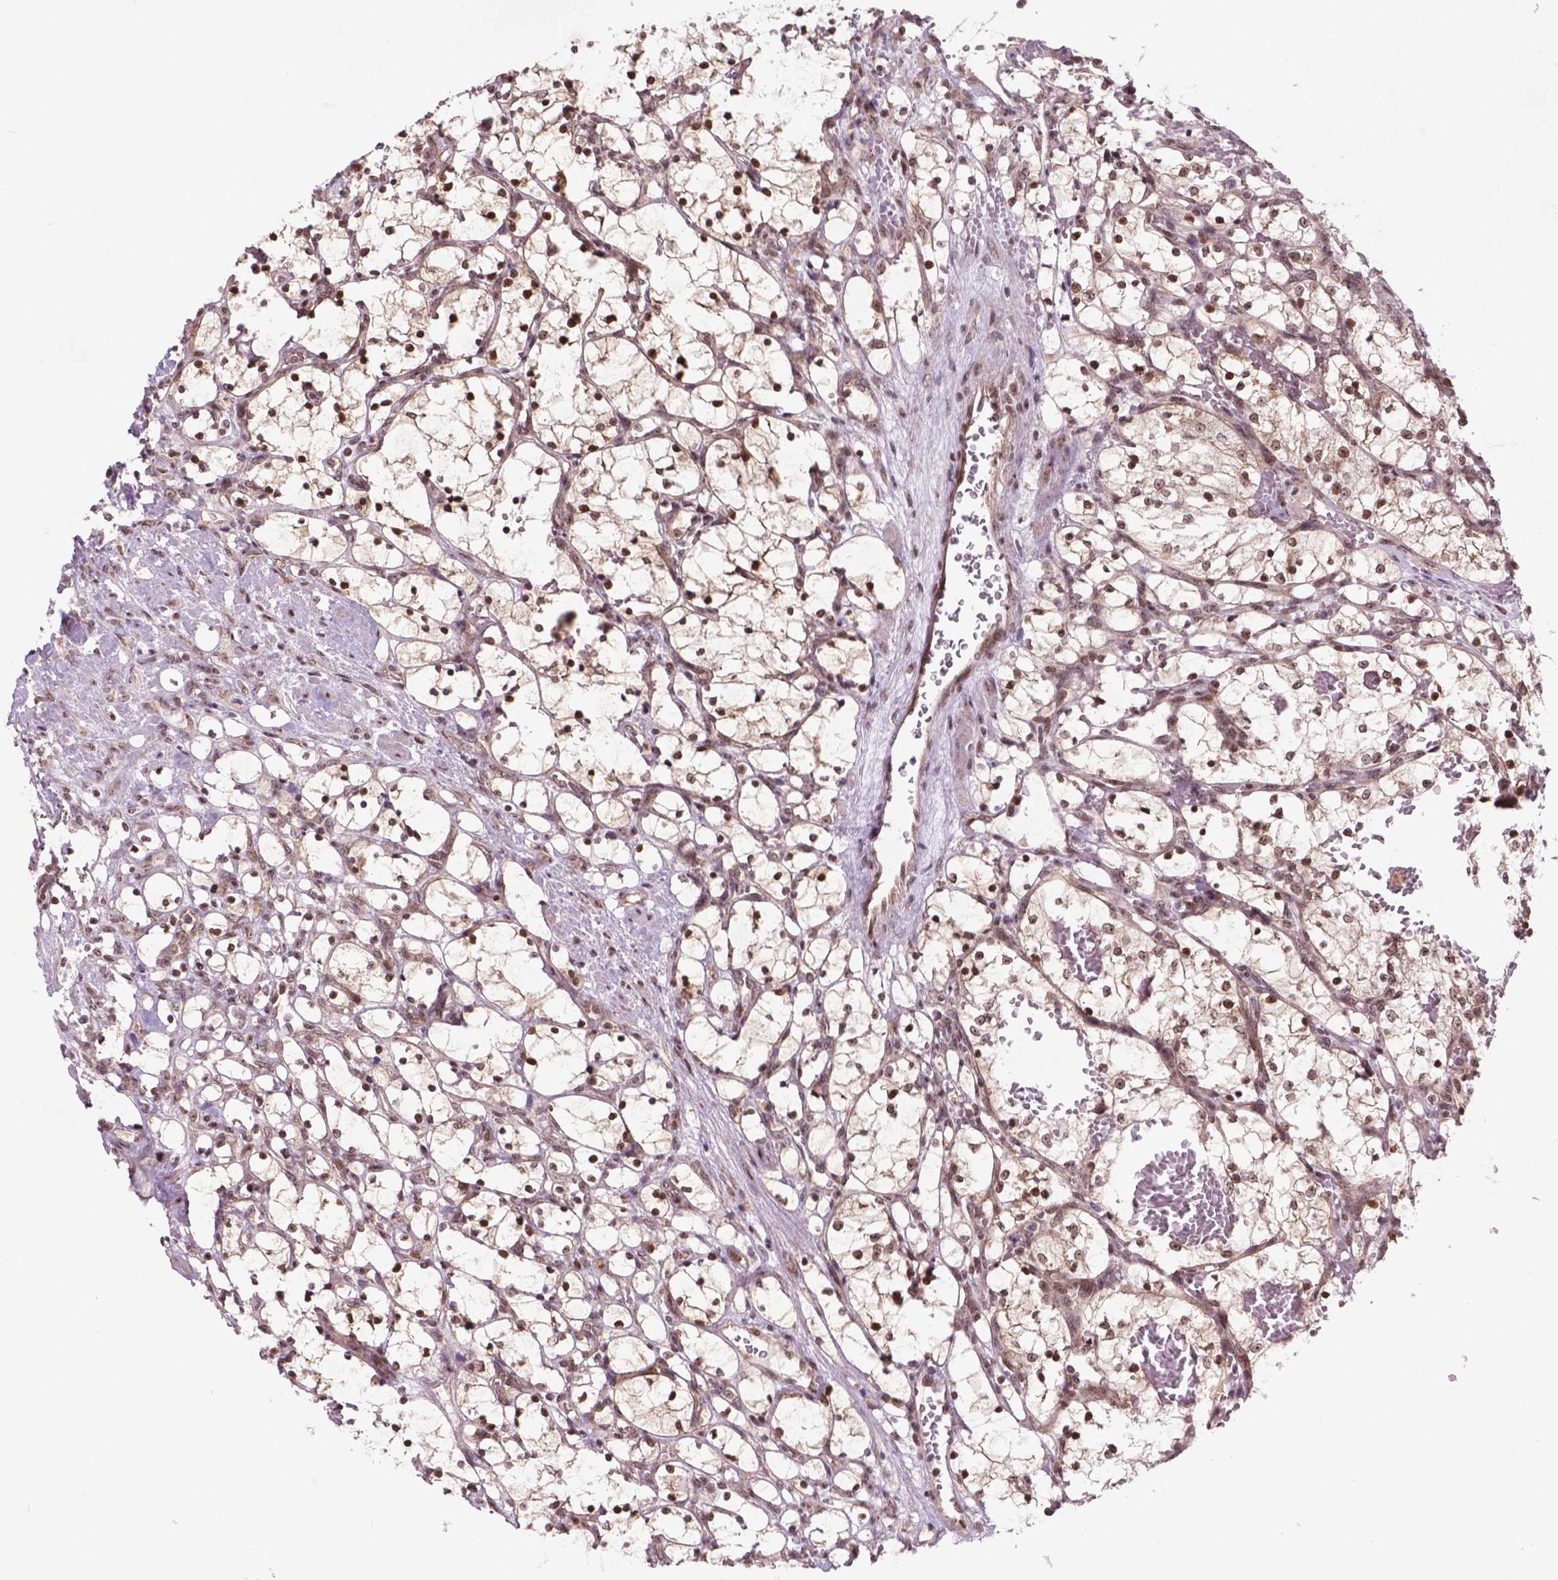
{"staining": {"intensity": "moderate", "quantity": ">75%", "location": "nuclear"}, "tissue": "renal cancer", "cell_type": "Tumor cells", "image_type": "cancer", "snomed": [{"axis": "morphology", "description": "Adenocarcinoma, NOS"}, {"axis": "topography", "description": "Kidney"}], "caption": "Immunohistochemistry photomicrograph of neoplastic tissue: human renal cancer (adenocarcinoma) stained using immunohistochemistry (IHC) displays medium levels of moderate protein expression localized specifically in the nuclear of tumor cells, appearing as a nuclear brown color.", "gene": "CSNK2A1", "patient": {"sex": "female", "age": 69}}